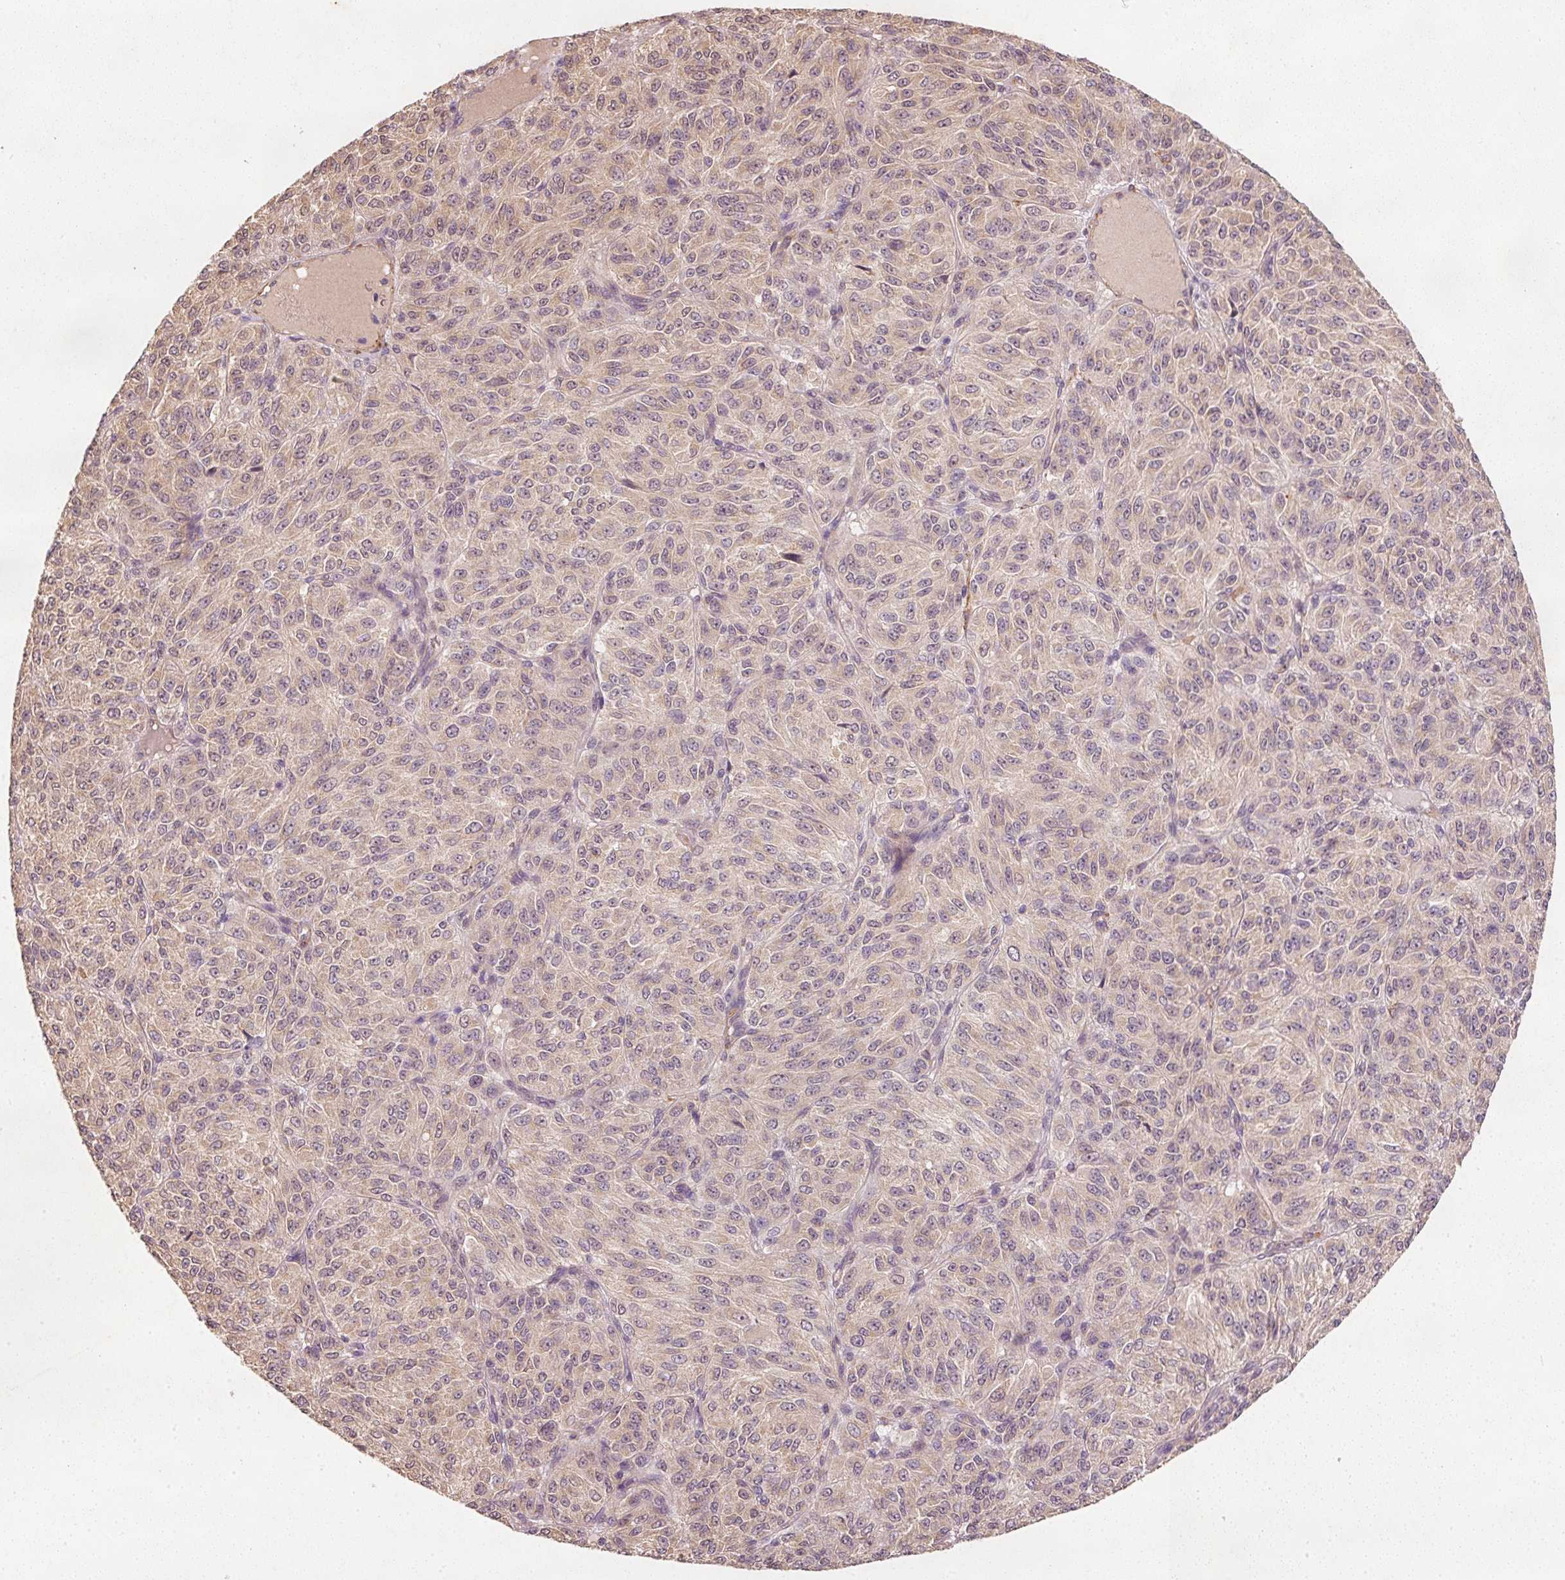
{"staining": {"intensity": "weak", "quantity": ">75%", "location": "cytoplasmic/membranous"}, "tissue": "melanoma", "cell_type": "Tumor cells", "image_type": "cancer", "snomed": [{"axis": "morphology", "description": "Malignant melanoma, Metastatic site"}, {"axis": "topography", "description": "Brain"}], "caption": "Melanoma stained with a protein marker demonstrates weak staining in tumor cells.", "gene": "RGL2", "patient": {"sex": "female", "age": 56}}